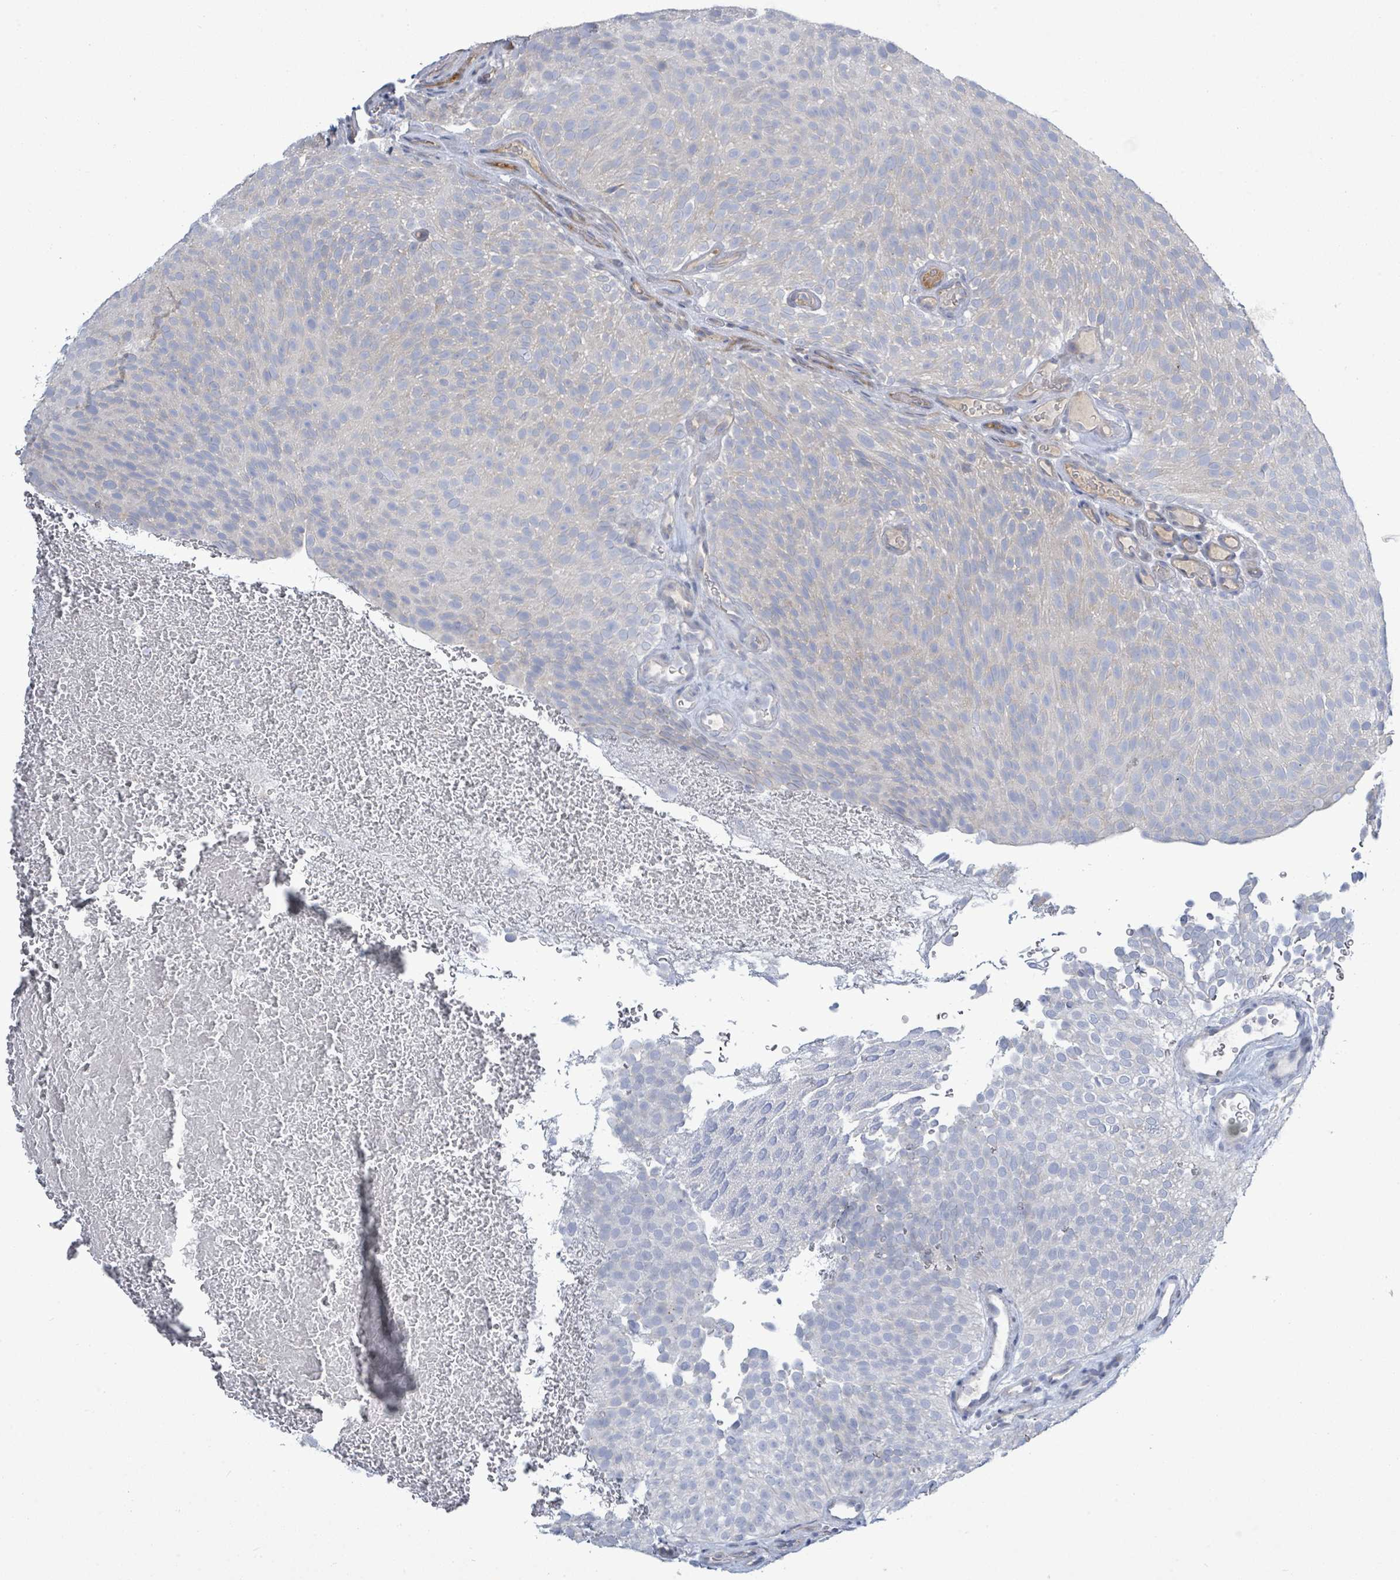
{"staining": {"intensity": "negative", "quantity": "none", "location": "none"}, "tissue": "urothelial cancer", "cell_type": "Tumor cells", "image_type": "cancer", "snomed": [{"axis": "morphology", "description": "Urothelial carcinoma, Low grade"}, {"axis": "topography", "description": "Urinary bladder"}], "caption": "The histopathology image reveals no staining of tumor cells in low-grade urothelial carcinoma.", "gene": "SIRPB1", "patient": {"sex": "male", "age": 78}}